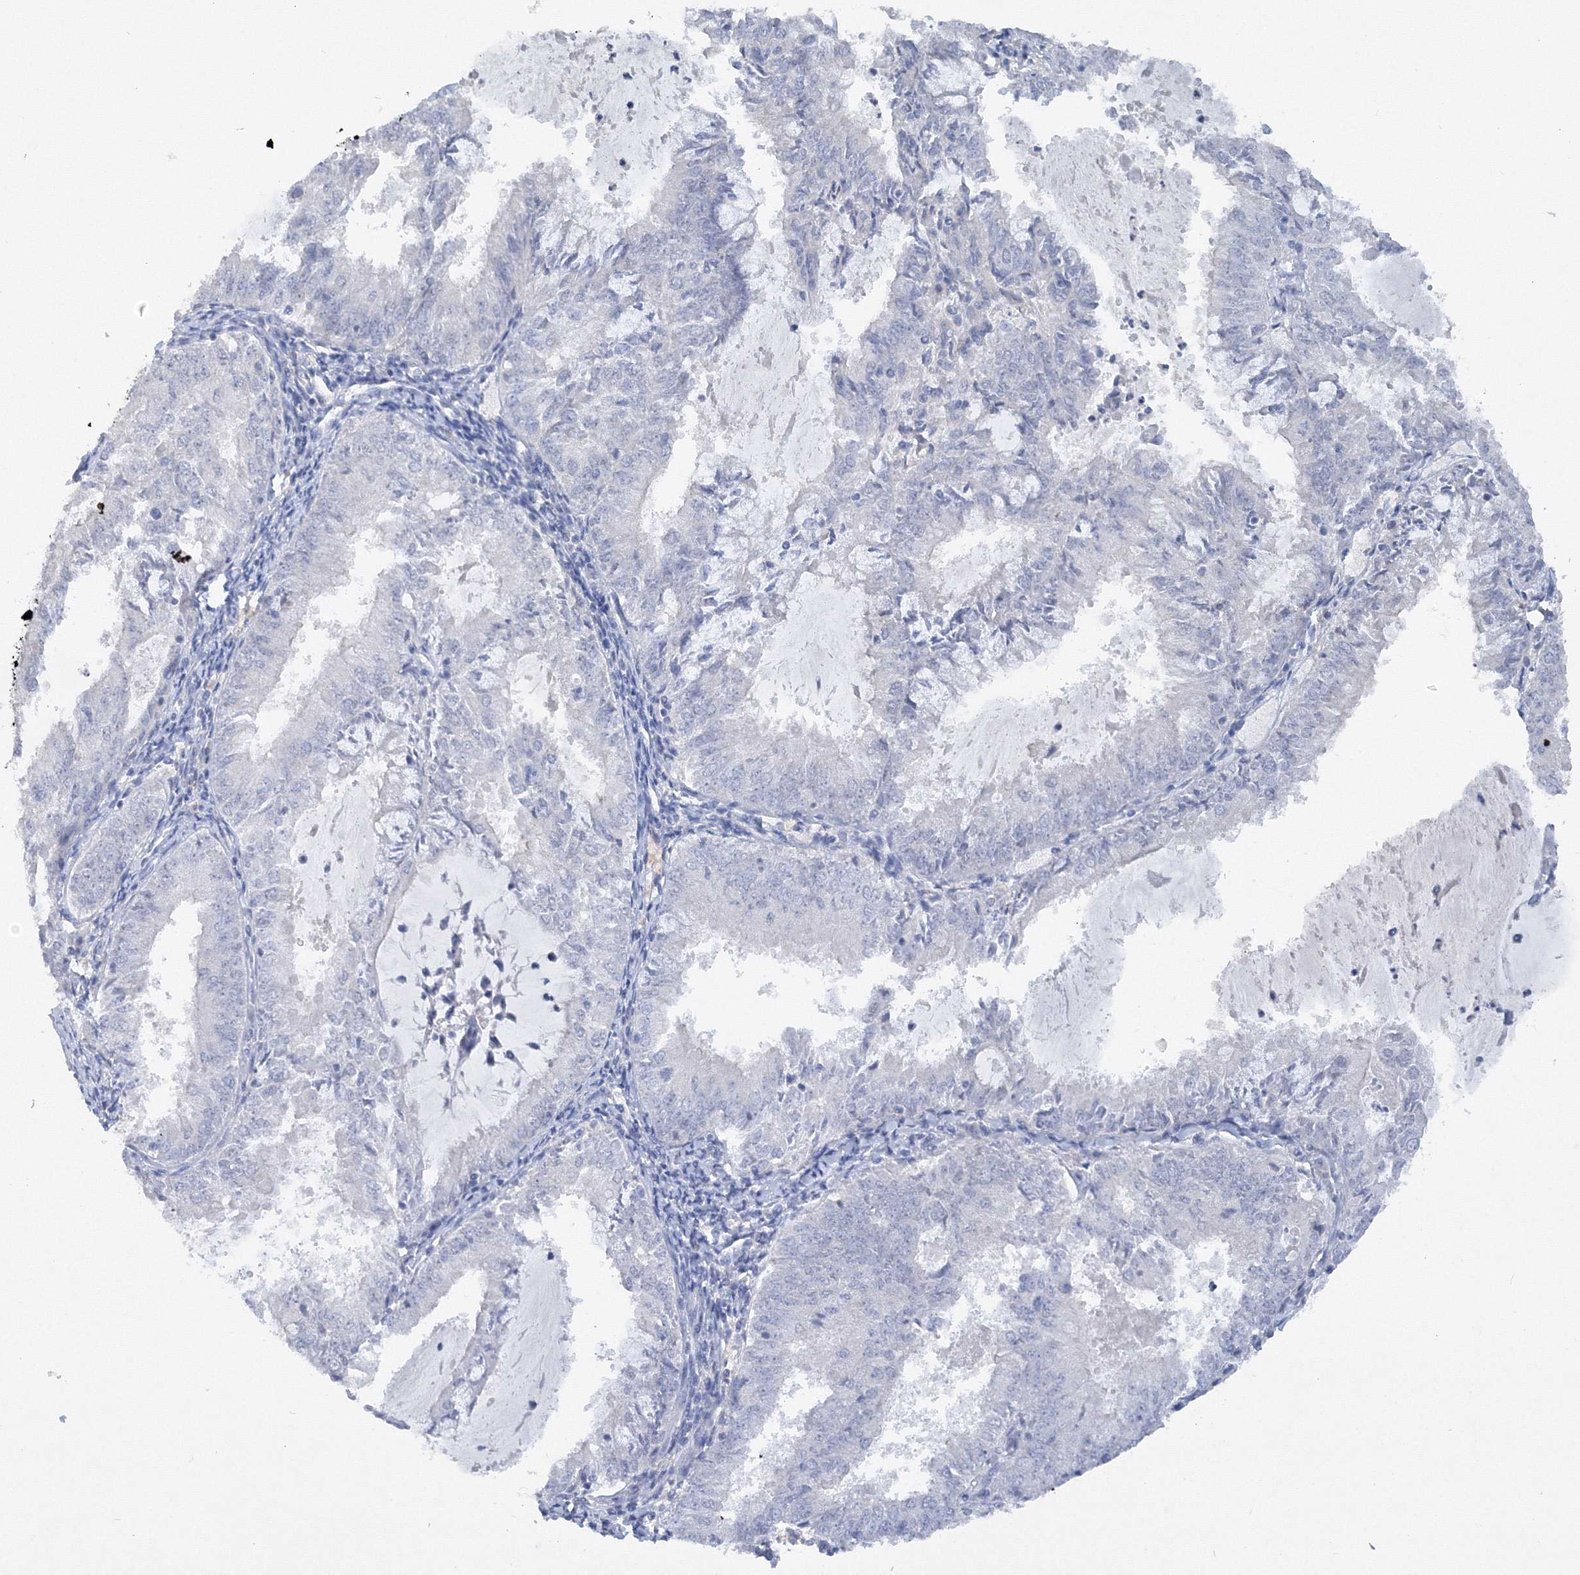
{"staining": {"intensity": "negative", "quantity": "none", "location": "none"}, "tissue": "endometrial cancer", "cell_type": "Tumor cells", "image_type": "cancer", "snomed": [{"axis": "morphology", "description": "Adenocarcinoma, NOS"}, {"axis": "topography", "description": "Endometrium"}], "caption": "Immunohistochemical staining of endometrial adenocarcinoma exhibits no significant expression in tumor cells.", "gene": "OSBPL6", "patient": {"sex": "female", "age": 57}}